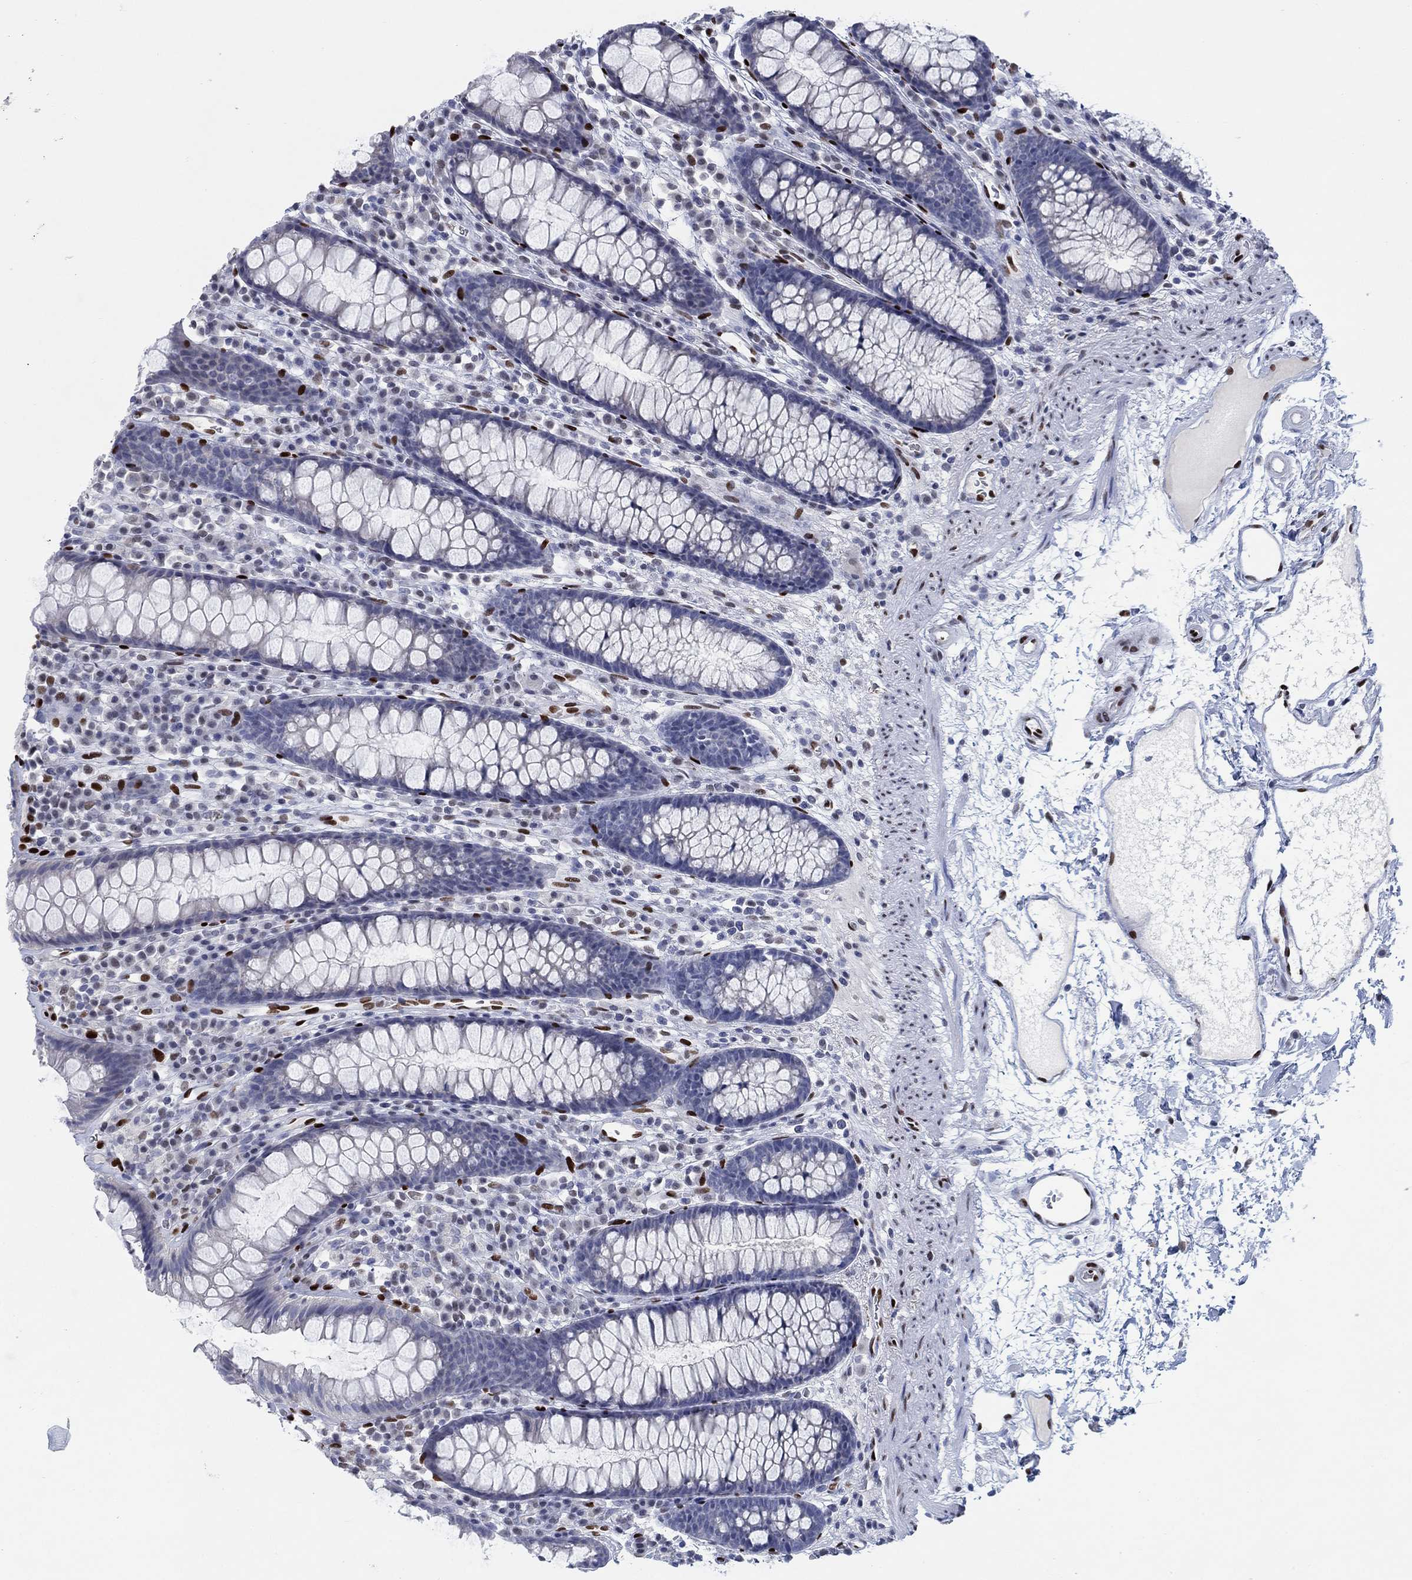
{"staining": {"intensity": "strong", "quantity": ">75%", "location": "nuclear"}, "tissue": "colon", "cell_type": "Endothelial cells", "image_type": "normal", "snomed": [{"axis": "morphology", "description": "Normal tissue, NOS"}, {"axis": "topography", "description": "Colon"}], "caption": "This is an image of immunohistochemistry (IHC) staining of unremarkable colon, which shows strong staining in the nuclear of endothelial cells.", "gene": "ZEB1", "patient": {"sex": "male", "age": 76}}